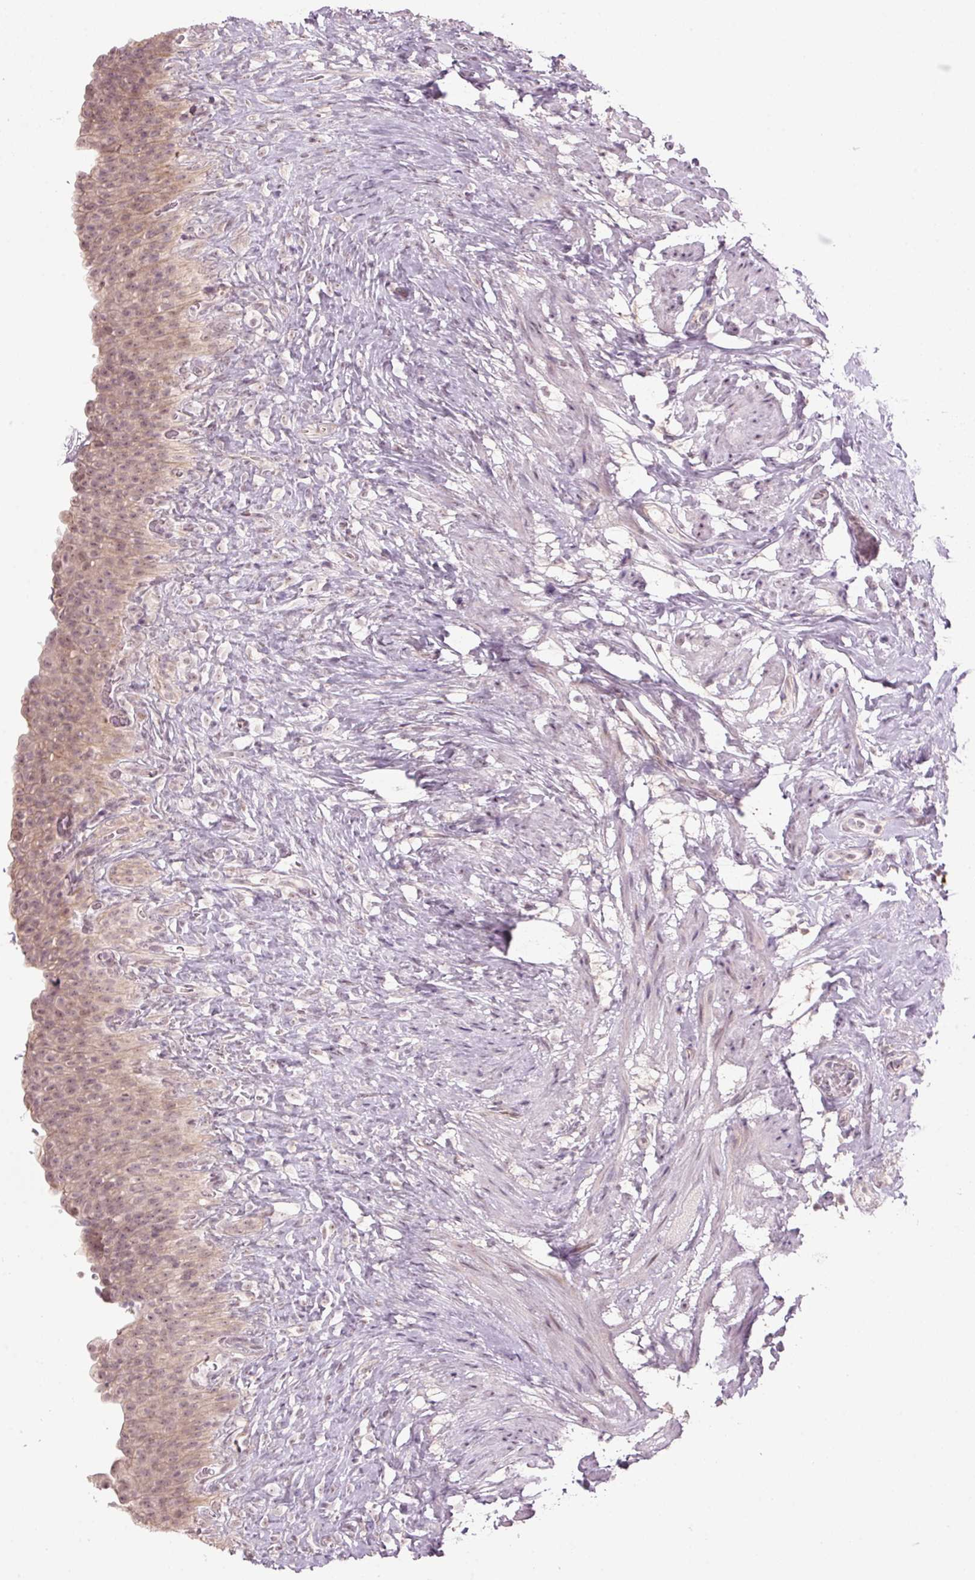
{"staining": {"intensity": "weak", "quantity": "25%-75%", "location": "cytoplasmic/membranous"}, "tissue": "urinary bladder", "cell_type": "Urothelial cells", "image_type": "normal", "snomed": [{"axis": "morphology", "description": "Normal tissue, NOS"}, {"axis": "topography", "description": "Urinary bladder"}, {"axis": "topography", "description": "Prostate"}], "caption": "Unremarkable urinary bladder displays weak cytoplasmic/membranous expression in approximately 25%-75% of urothelial cells (DAB IHC with brightfield microscopy, high magnification)..", "gene": "TMED6", "patient": {"sex": "male", "age": 76}}